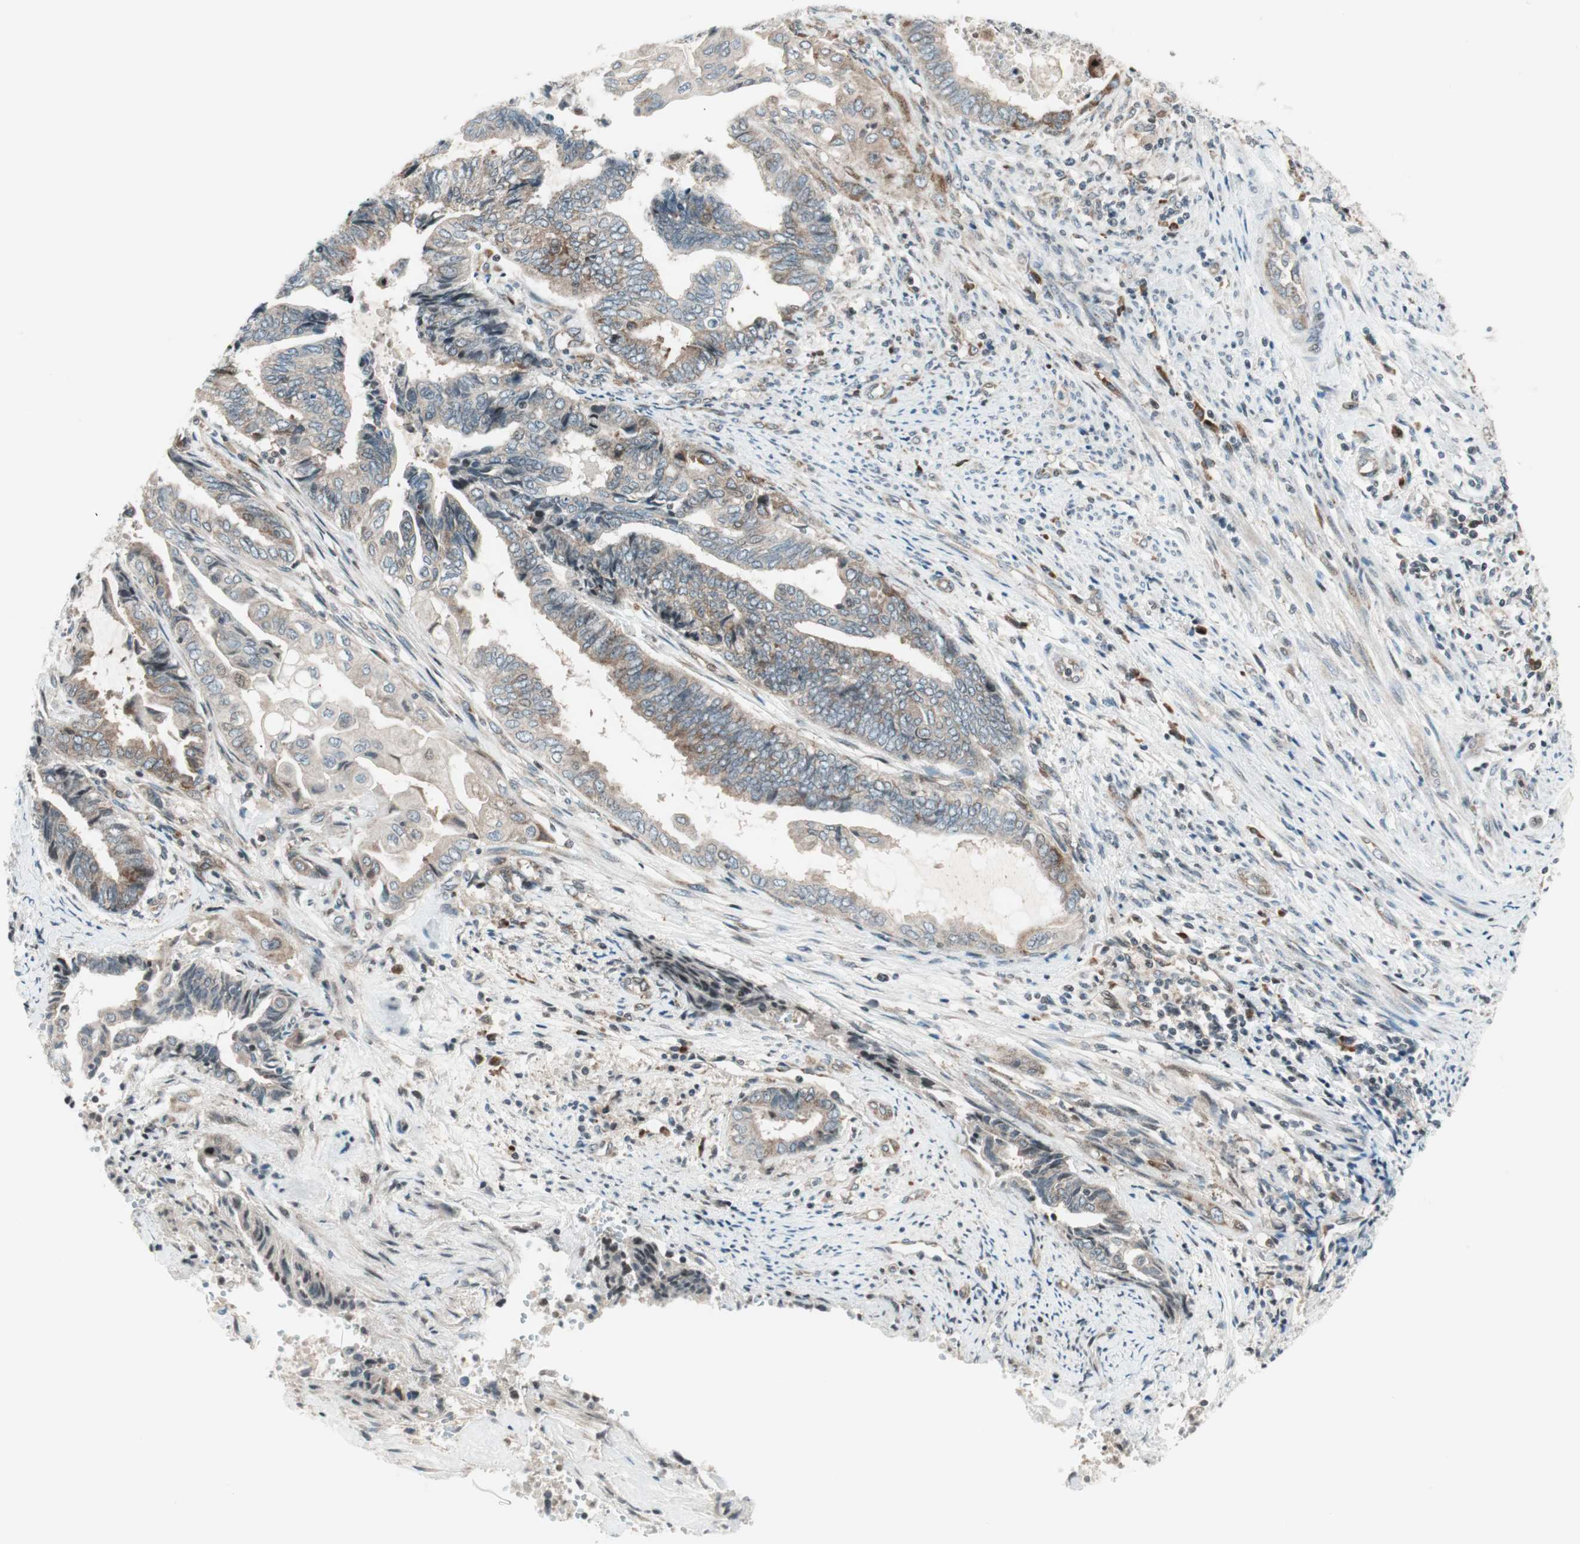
{"staining": {"intensity": "weak", "quantity": "<25%", "location": "cytoplasmic/membranous"}, "tissue": "endometrial cancer", "cell_type": "Tumor cells", "image_type": "cancer", "snomed": [{"axis": "morphology", "description": "Adenocarcinoma, NOS"}, {"axis": "topography", "description": "Uterus"}, {"axis": "topography", "description": "Endometrium"}], "caption": "The histopathology image displays no significant positivity in tumor cells of endometrial cancer (adenocarcinoma).", "gene": "TPT1", "patient": {"sex": "female", "age": 70}}